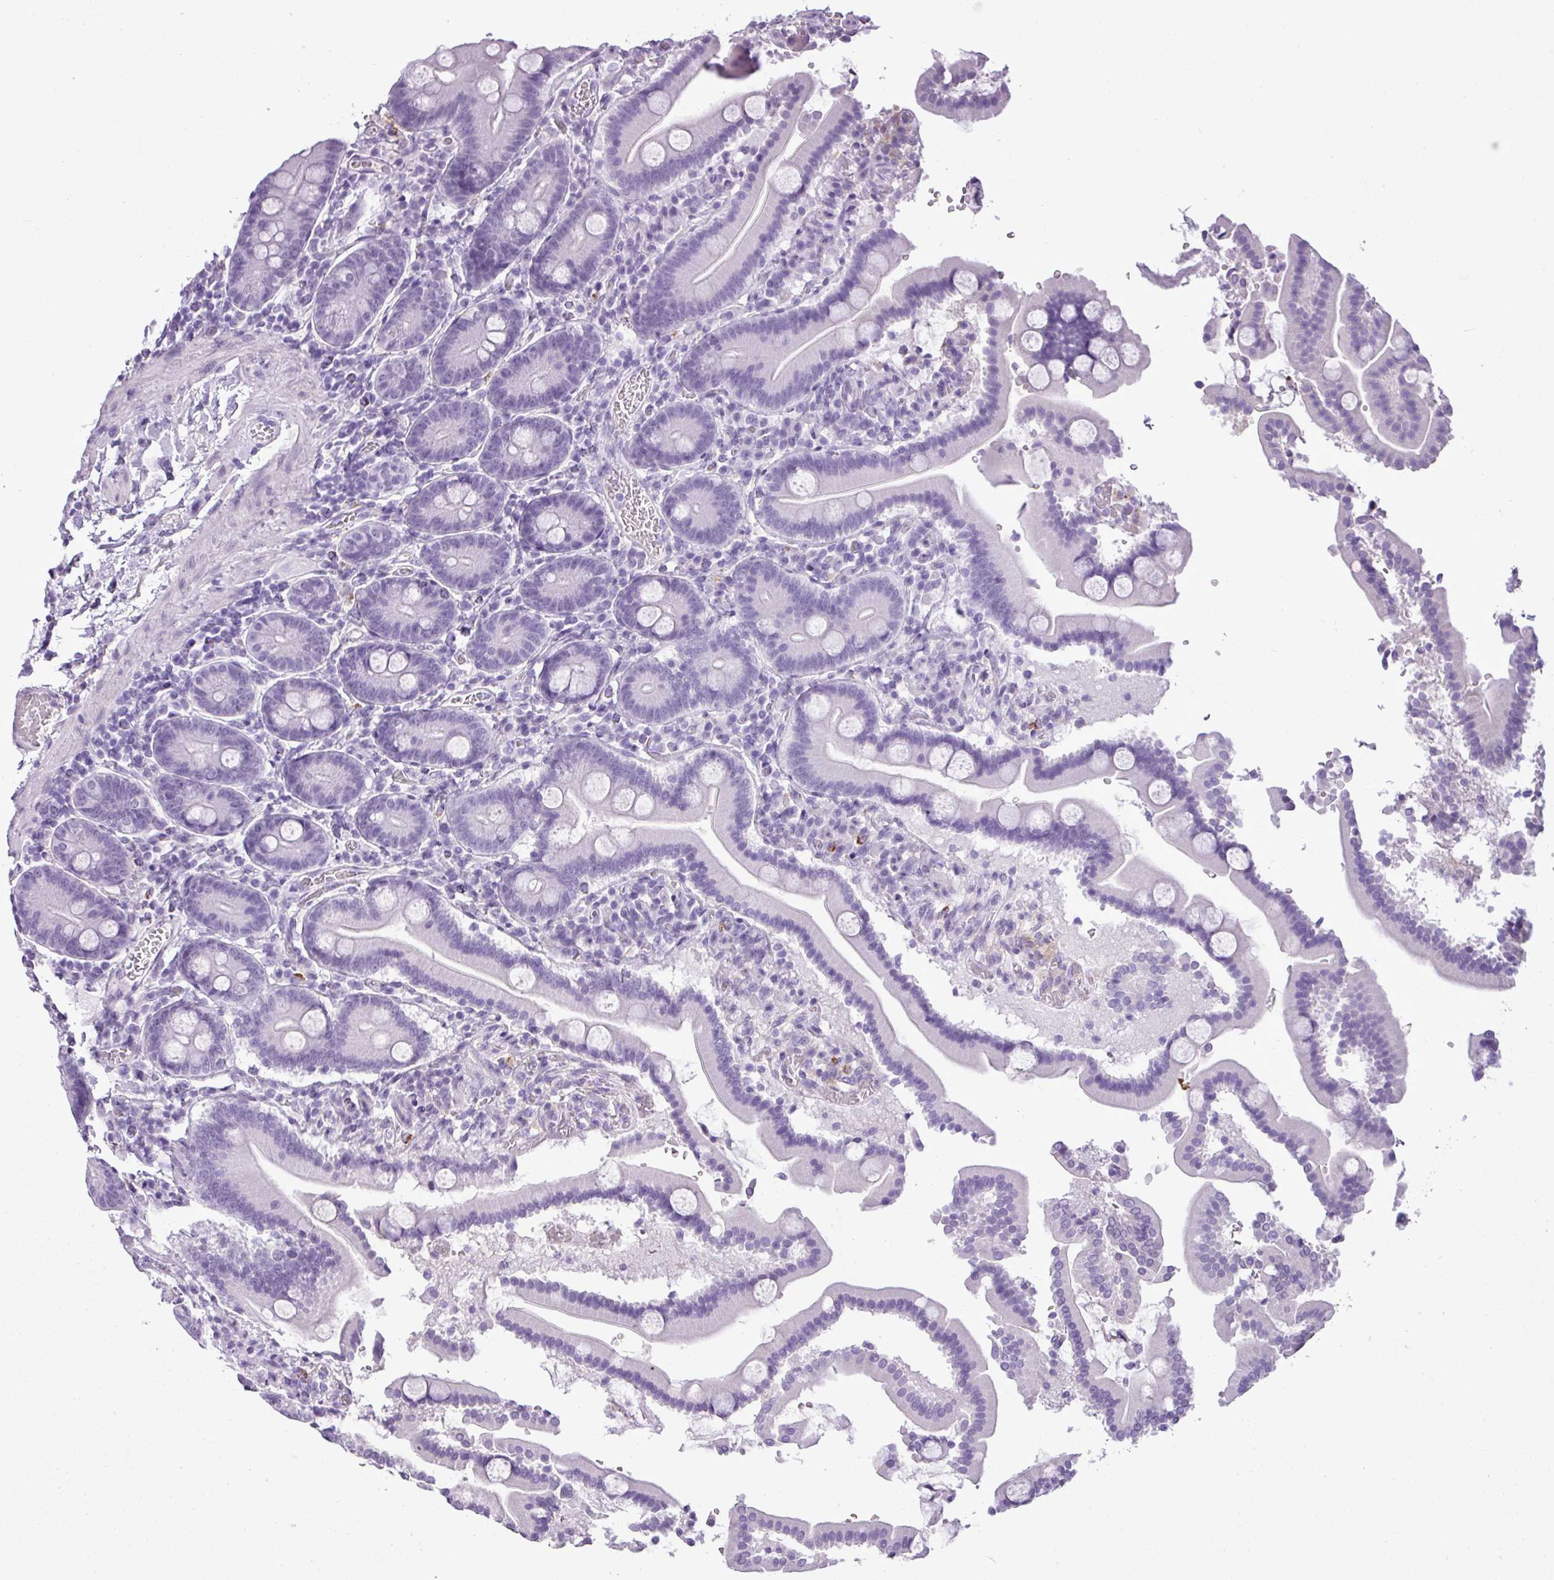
{"staining": {"intensity": "negative", "quantity": "none", "location": "none"}, "tissue": "duodenum", "cell_type": "Glandular cells", "image_type": "normal", "snomed": [{"axis": "morphology", "description": "Normal tissue, NOS"}, {"axis": "topography", "description": "Duodenum"}], "caption": "This is an immunohistochemistry (IHC) histopathology image of unremarkable duodenum. There is no positivity in glandular cells.", "gene": "RBMXL2", "patient": {"sex": "male", "age": 55}}